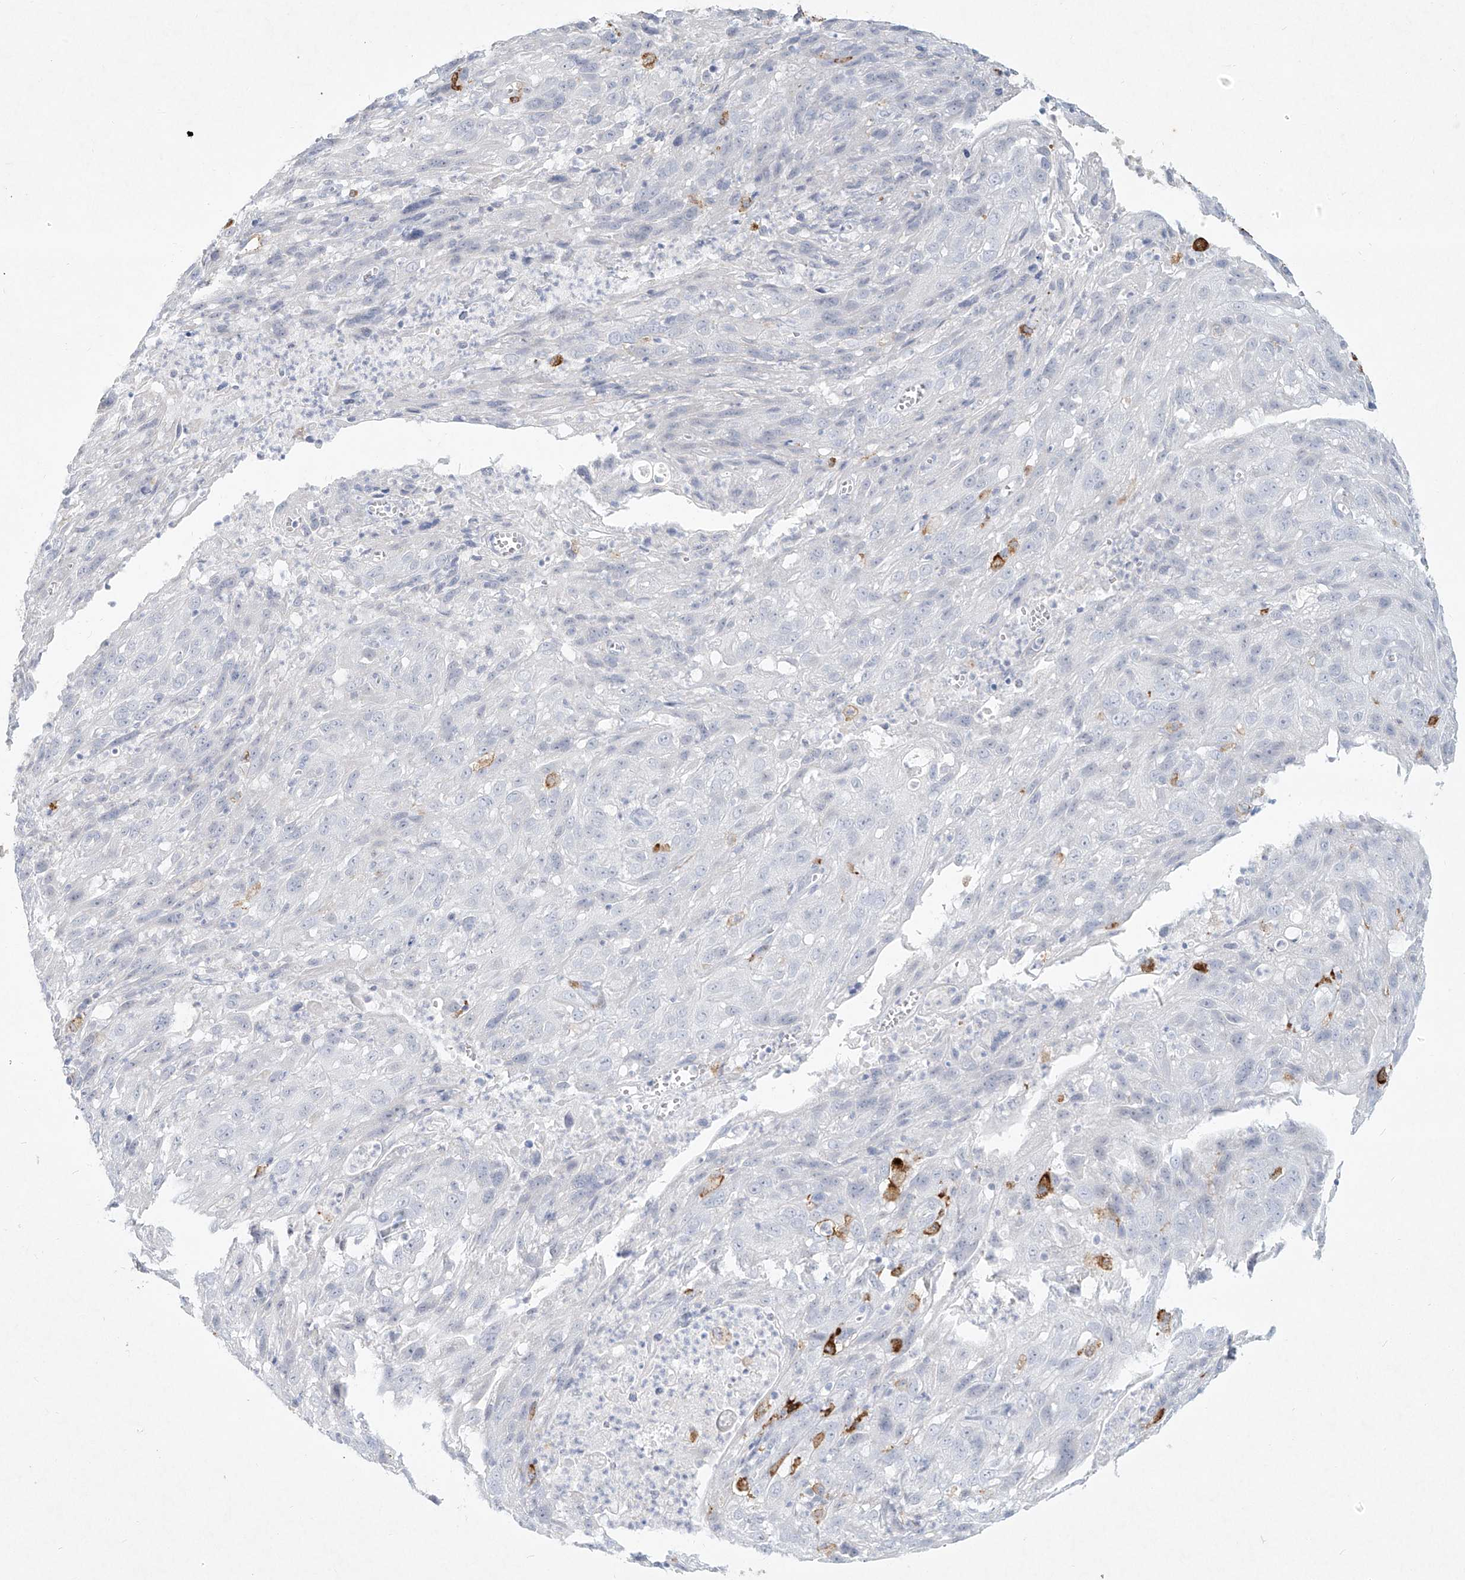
{"staining": {"intensity": "negative", "quantity": "none", "location": "none"}, "tissue": "cervical cancer", "cell_type": "Tumor cells", "image_type": "cancer", "snomed": [{"axis": "morphology", "description": "Squamous cell carcinoma, NOS"}, {"axis": "topography", "description": "Cervix"}], "caption": "Human cervical cancer (squamous cell carcinoma) stained for a protein using immunohistochemistry (IHC) reveals no staining in tumor cells.", "gene": "CD209", "patient": {"sex": "female", "age": 32}}